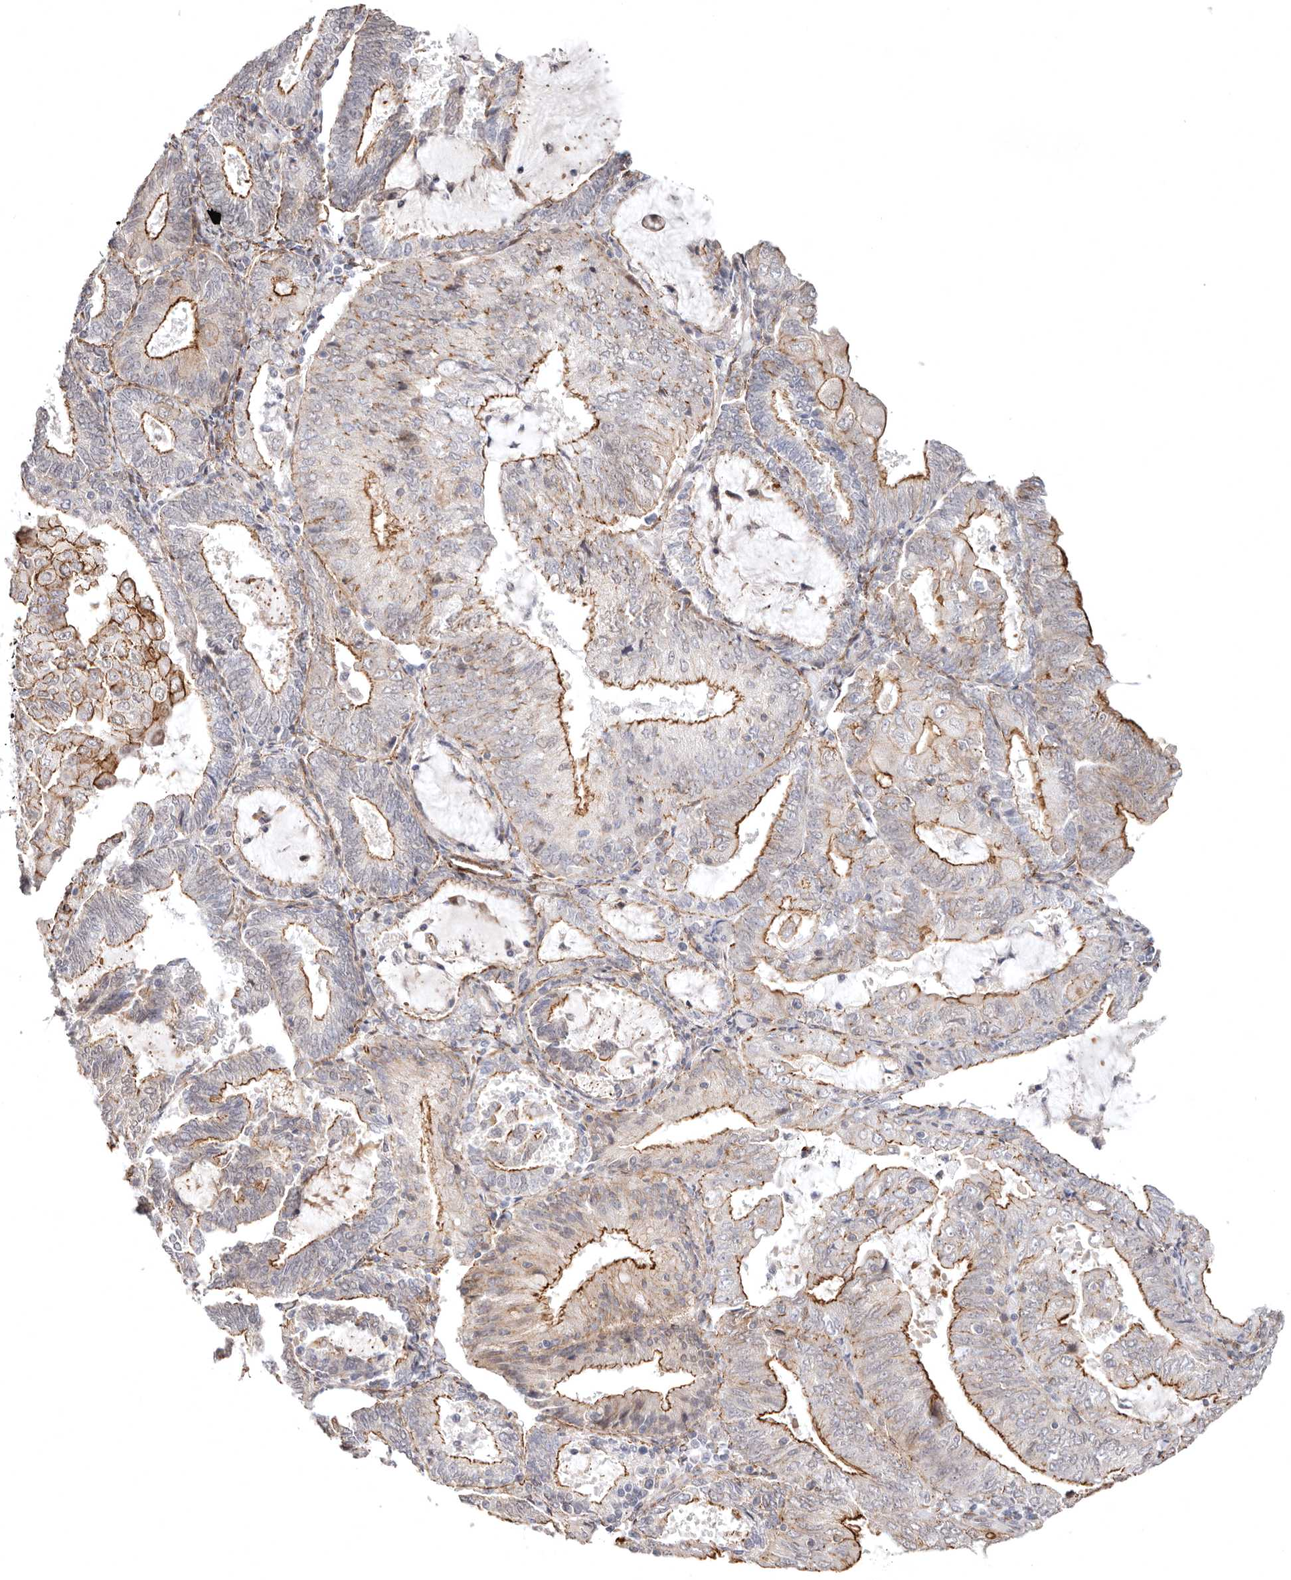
{"staining": {"intensity": "moderate", "quantity": ">75%", "location": "cytoplasmic/membranous"}, "tissue": "endometrial cancer", "cell_type": "Tumor cells", "image_type": "cancer", "snomed": [{"axis": "morphology", "description": "Adenocarcinoma, NOS"}, {"axis": "topography", "description": "Endometrium"}], "caption": "This image reveals immunohistochemistry (IHC) staining of adenocarcinoma (endometrial), with medium moderate cytoplasmic/membranous expression in about >75% of tumor cells.", "gene": "SZT2", "patient": {"sex": "female", "age": 81}}